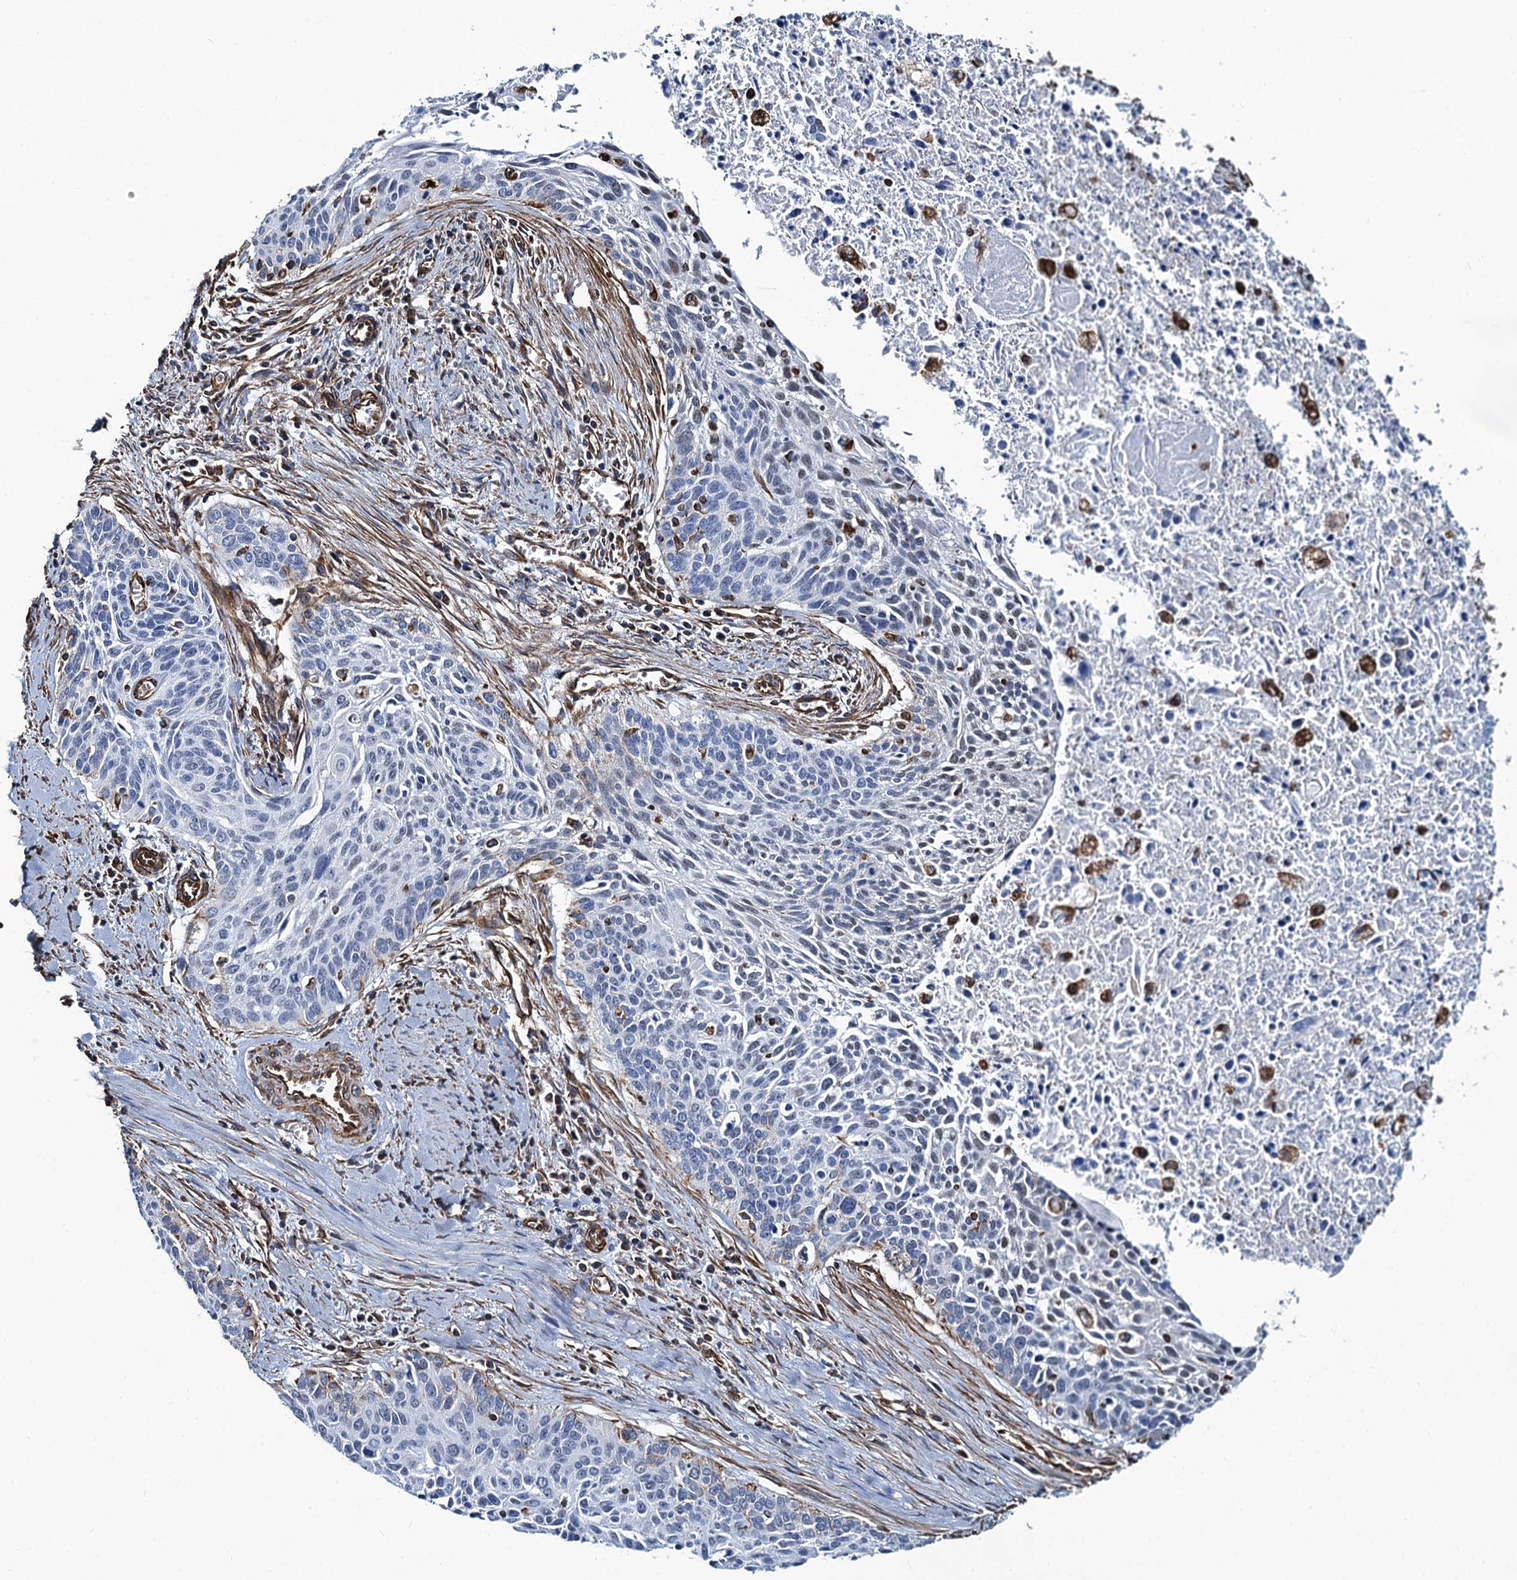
{"staining": {"intensity": "negative", "quantity": "none", "location": "none"}, "tissue": "cervical cancer", "cell_type": "Tumor cells", "image_type": "cancer", "snomed": [{"axis": "morphology", "description": "Squamous cell carcinoma, NOS"}, {"axis": "topography", "description": "Cervix"}], "caption": "A high-resolution micrograph shows immunohistochemistry staining of squamous cell carcinoma (cervical), which shows no significant expression in tumor cells.", "gene": "PGM2", "patient": {"sex": "female", "age": 55}}